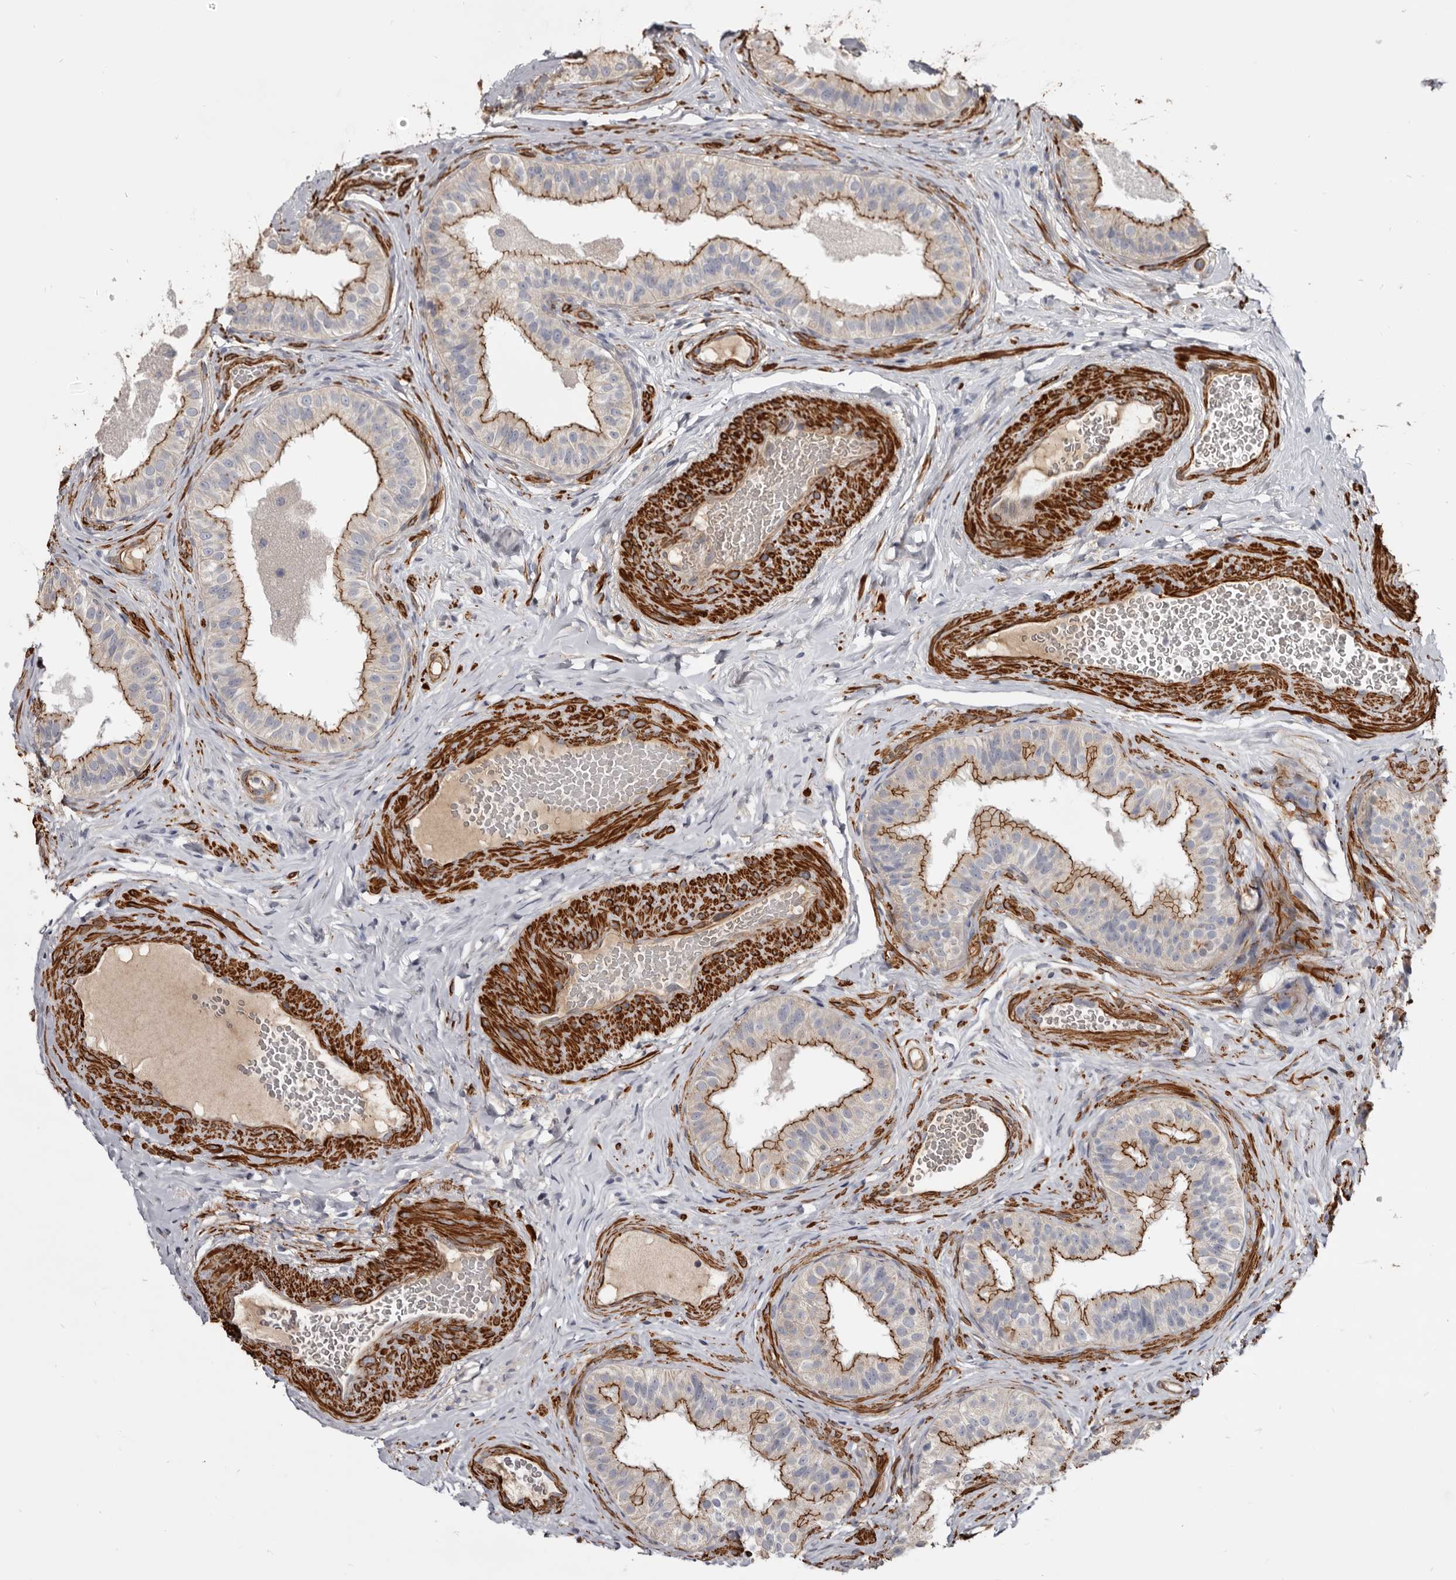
{"staining": {"intensity": "strong", "quantity": "25%-75%", "location": "cytoplasmic/membranous"}, "tissue": "epididymis", "cell_type": "Glandular cells", "image_type": "normal", "snomed": [{"axis": "morphology", "description": "Normal tissue, NOS"}, {"axis": "topography", "description": "Epididymis"}], "caption": "Immunohistochemistry (DAB (3,3'-diaminobenzidine)) staining of normal epididymis exhibits strong cytoplasmic/membranous protein staining in approximately 25%-75% of glandular cells.", "gene": "CGN", "patient": {"sex": "male", "age": 49}}